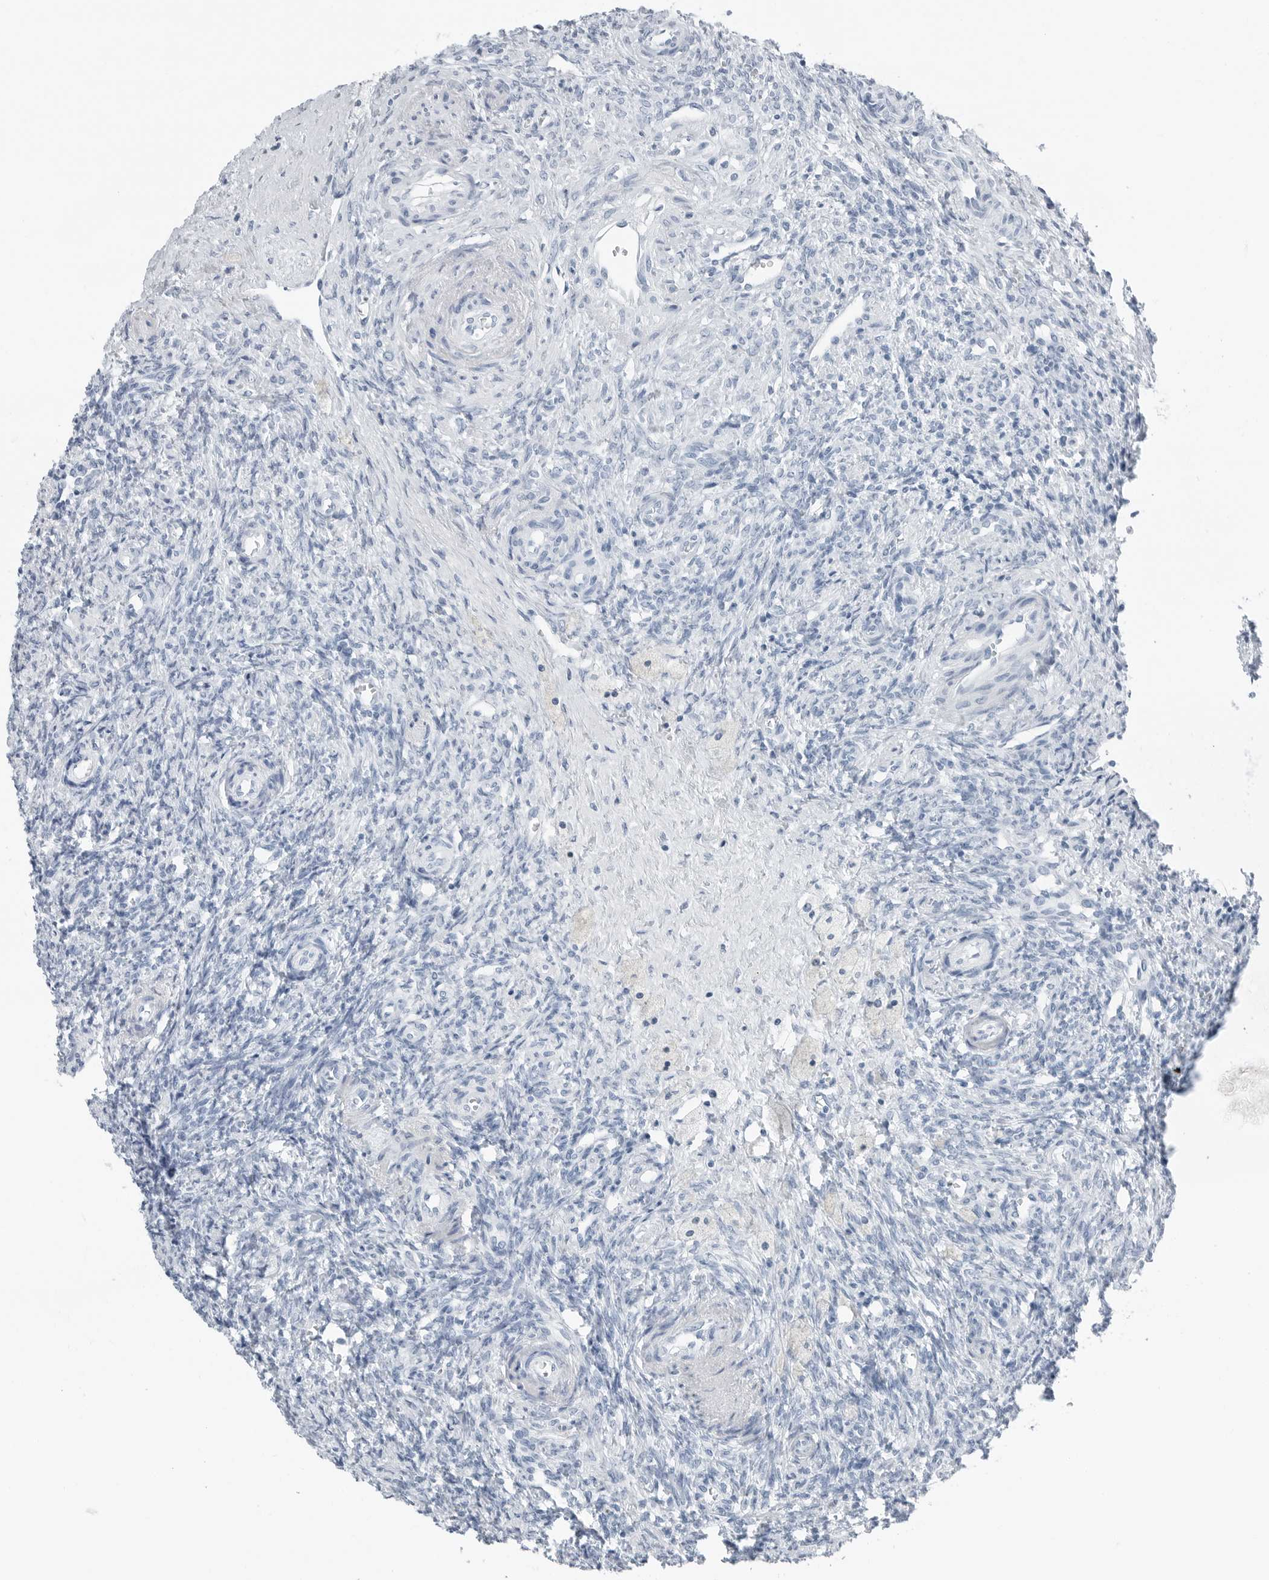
{"staining": {"intensity": "negative", "quantity": "none", "location": "none"}, "tissue": "ovary", "cell_type": "Ovarian stroma cells", "image_type": "normal", "snomed": [{"axis": "morphology", "description": "Normal tissue, NOS"}, {"axis": "topography", "description": "Ovary"}], "caption": "A histopathology image of ovary stained for a protein exhibits no brown staining in ovarian stroma cells. (Immunohistochemistry (ihc), brightfield microscopy, high magnification).", "gene": "SLPI", "patient": {"sex": "female", "age": 41}}